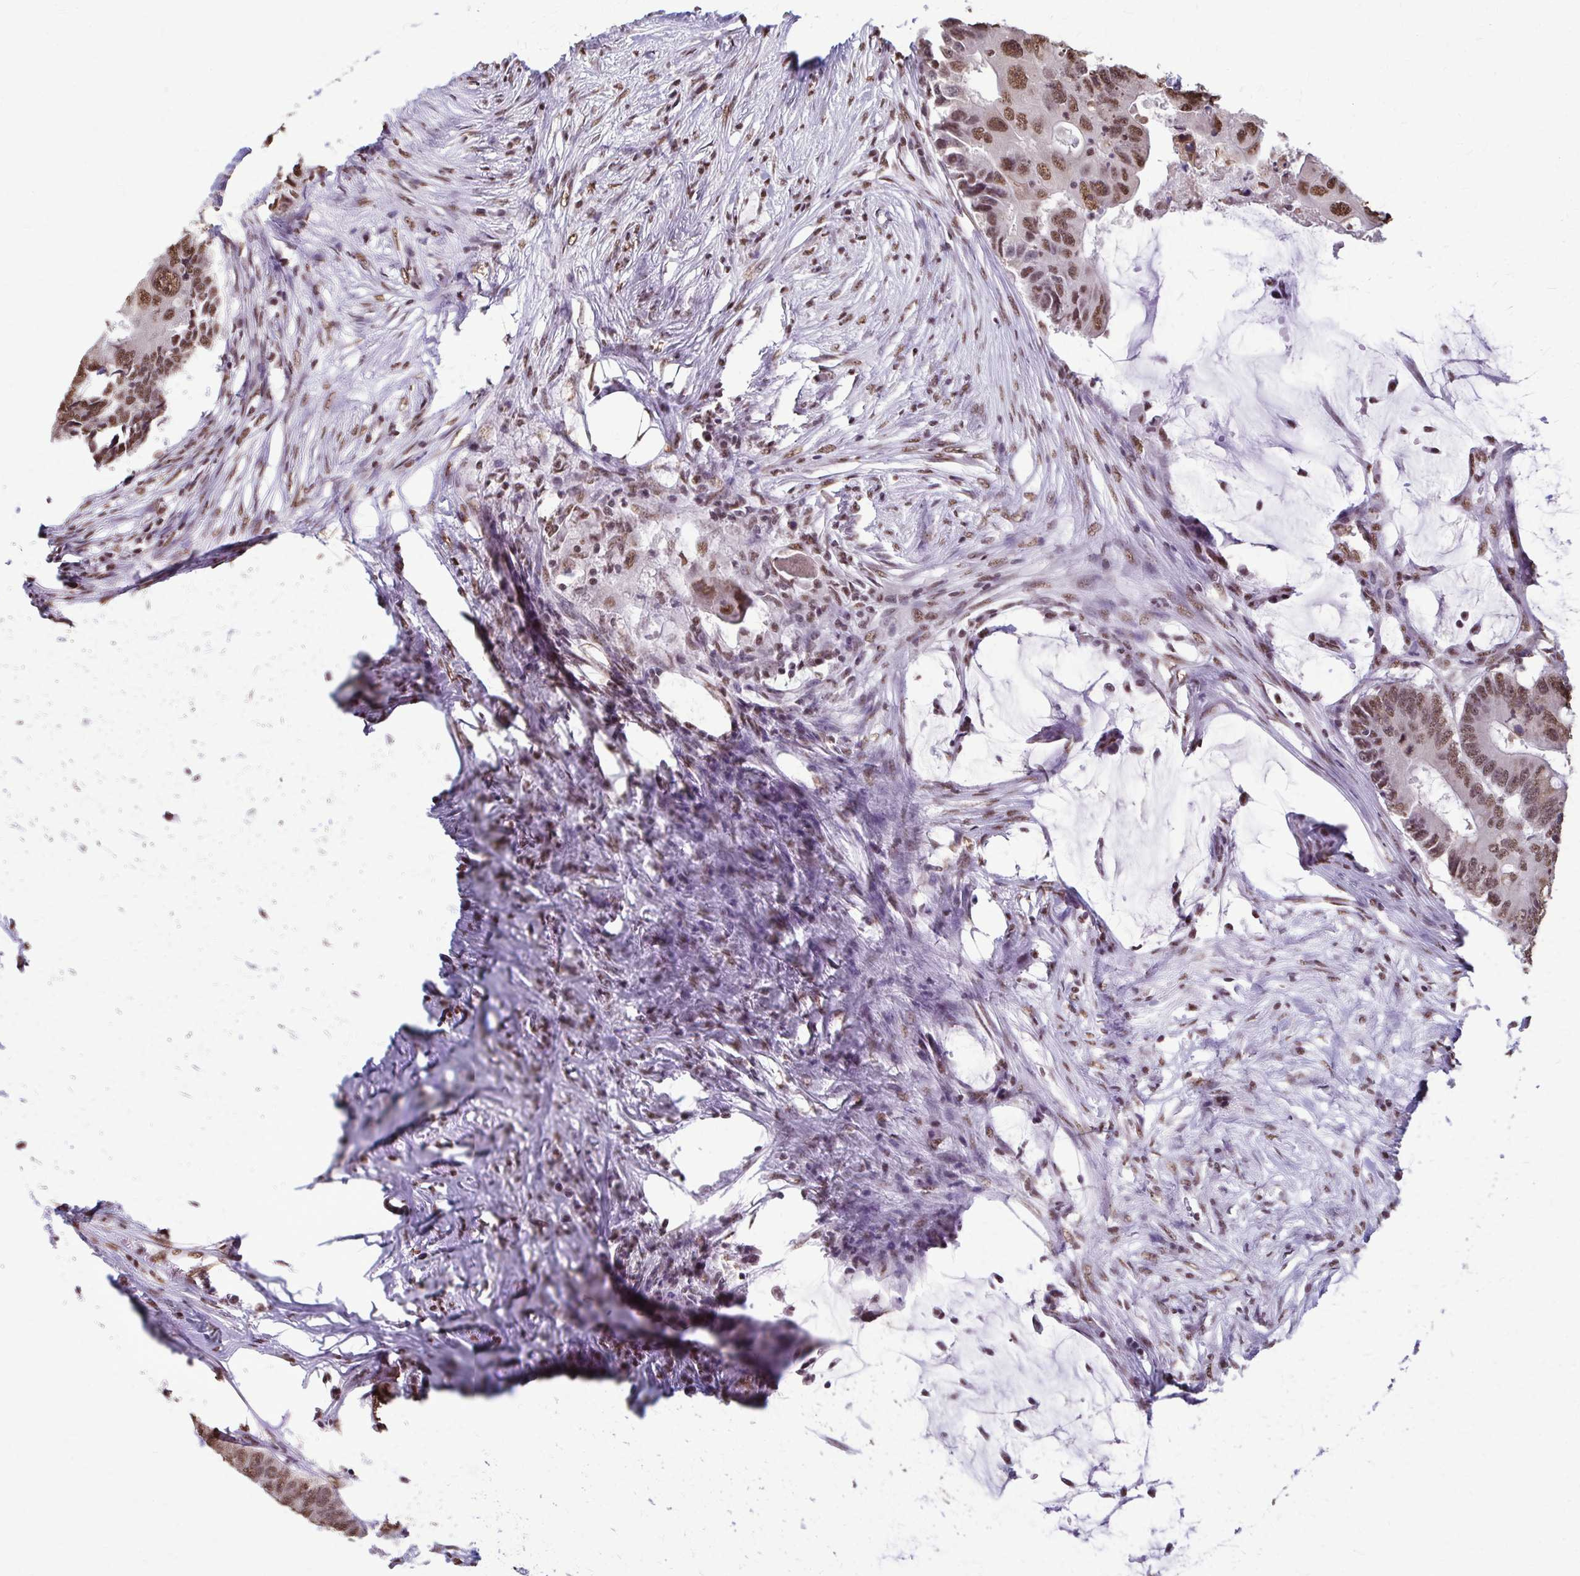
{"staining": {"intensity": "moderate", "quantity": ">75%", "location": "nuclear"}, "tissue": "colorectal cancer", "cell_type": "Tumor cells", "image_type": "cancer", "snomed": [{"axis": "morphology", "description": "Adenocarcinoma, NOS"}, {"axis": "topography", "description": "Colon"}], "caption": "This image shows IHC staining of human colorectal cancer, with medium moderate nuclear expression in approximately >75% of tumor cells.", "gene": "SNRPA", "patient": {"sex": "male", "age": 71}}